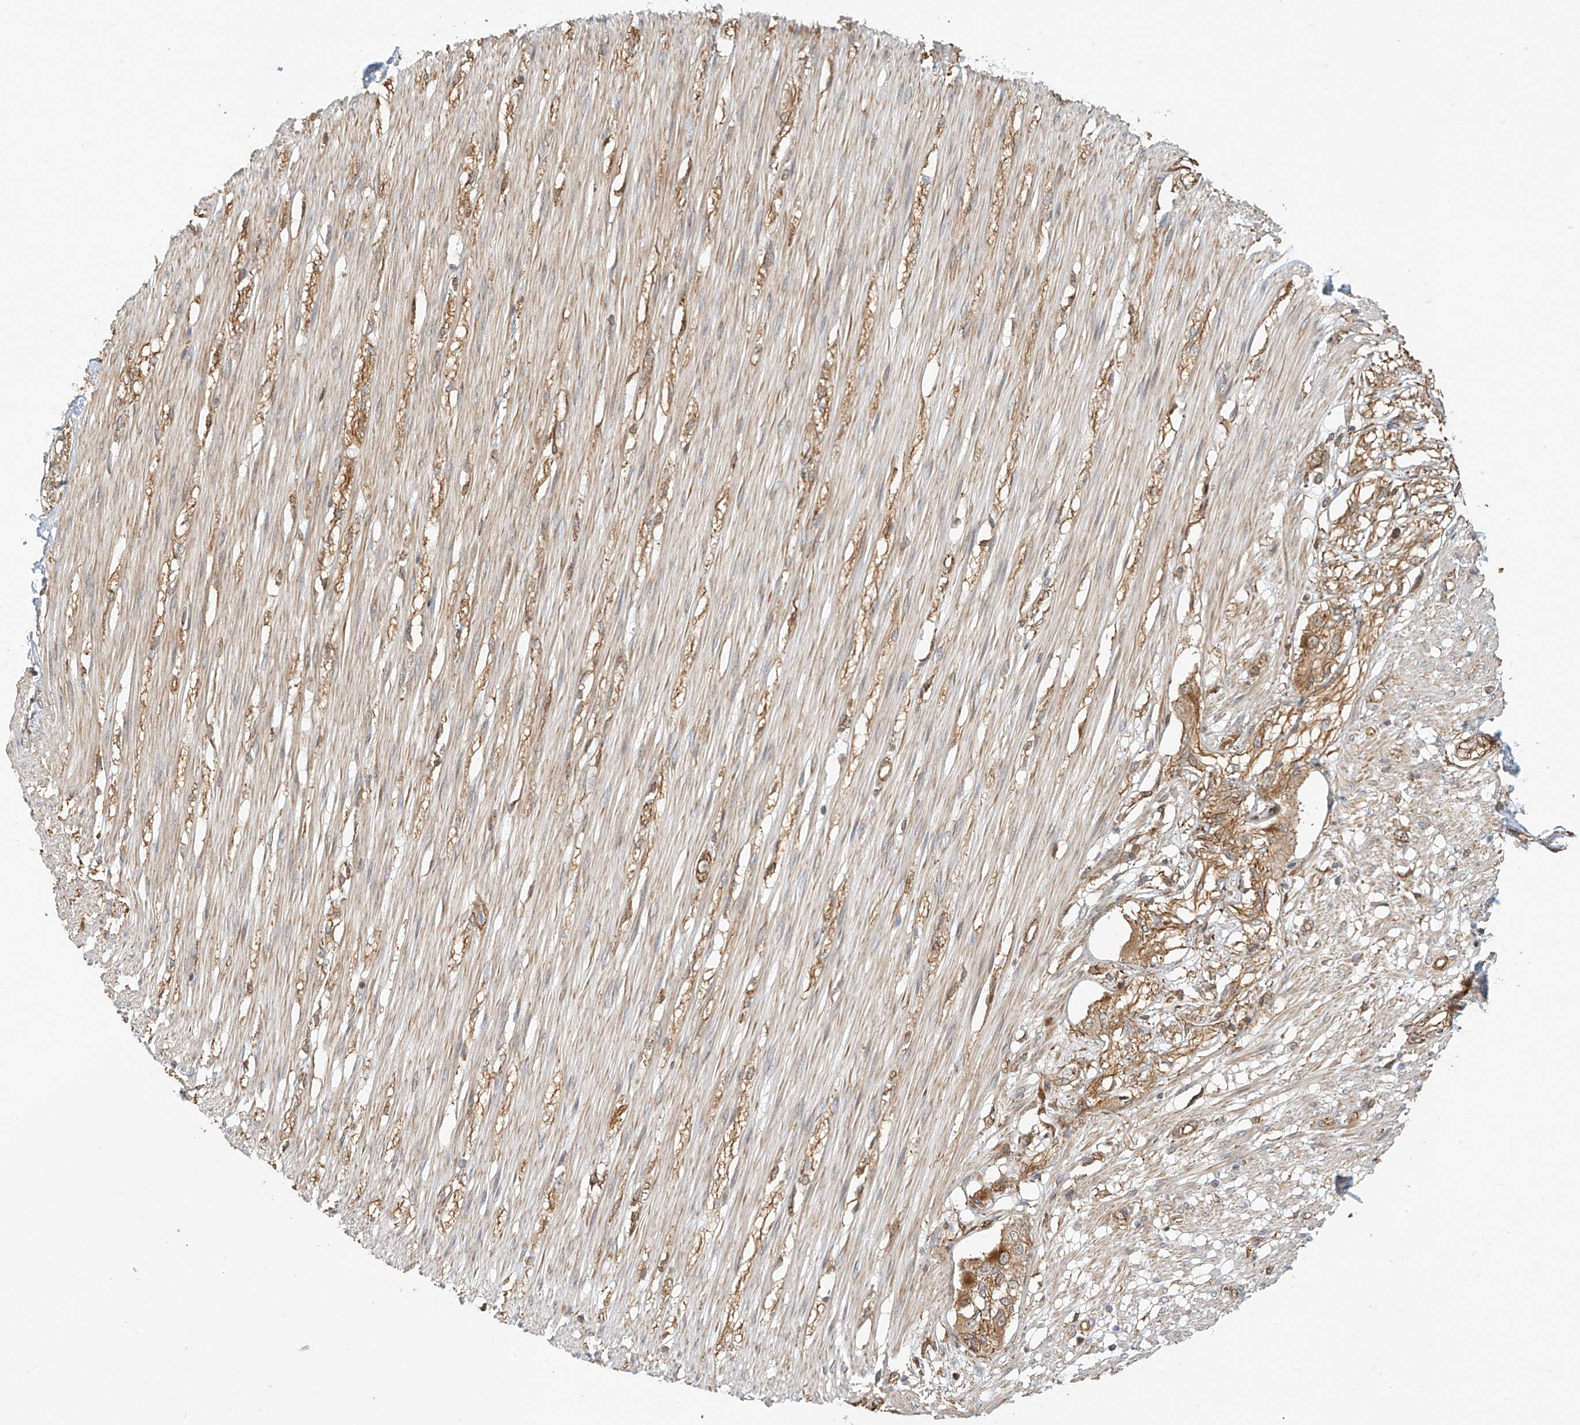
{"staining": {"intensity": "moderate", "quantity": ">75%", "location": "cytoplasmic/membranous"}, "tissue": "smooth muscle", "cell_type": "Smooth muscle cells", "image_type": "normal", "snomed": [{"axis": "morphology", "description": "Normal tissue, NOS"}, {"axis": "morphology", "description": "Adenocarcinoma, NOS"}, {"axis": "topography", "description": "Colon"}, {"axis": "topography", "description": "Peripheral nerve tissue"}], "caption": "Moderate cytoplasmic/membranous protein staining is identified in about >75% of smooth muscle cells in smooth muscle. (Stains: DAB (3,3'-diaminobenzidine) in brown, nuclei in blue, Microscopy: brightfield microscopy at high magnification).", "gene": "CSMD3", "patient": {"sex": "male", "age": 14}}